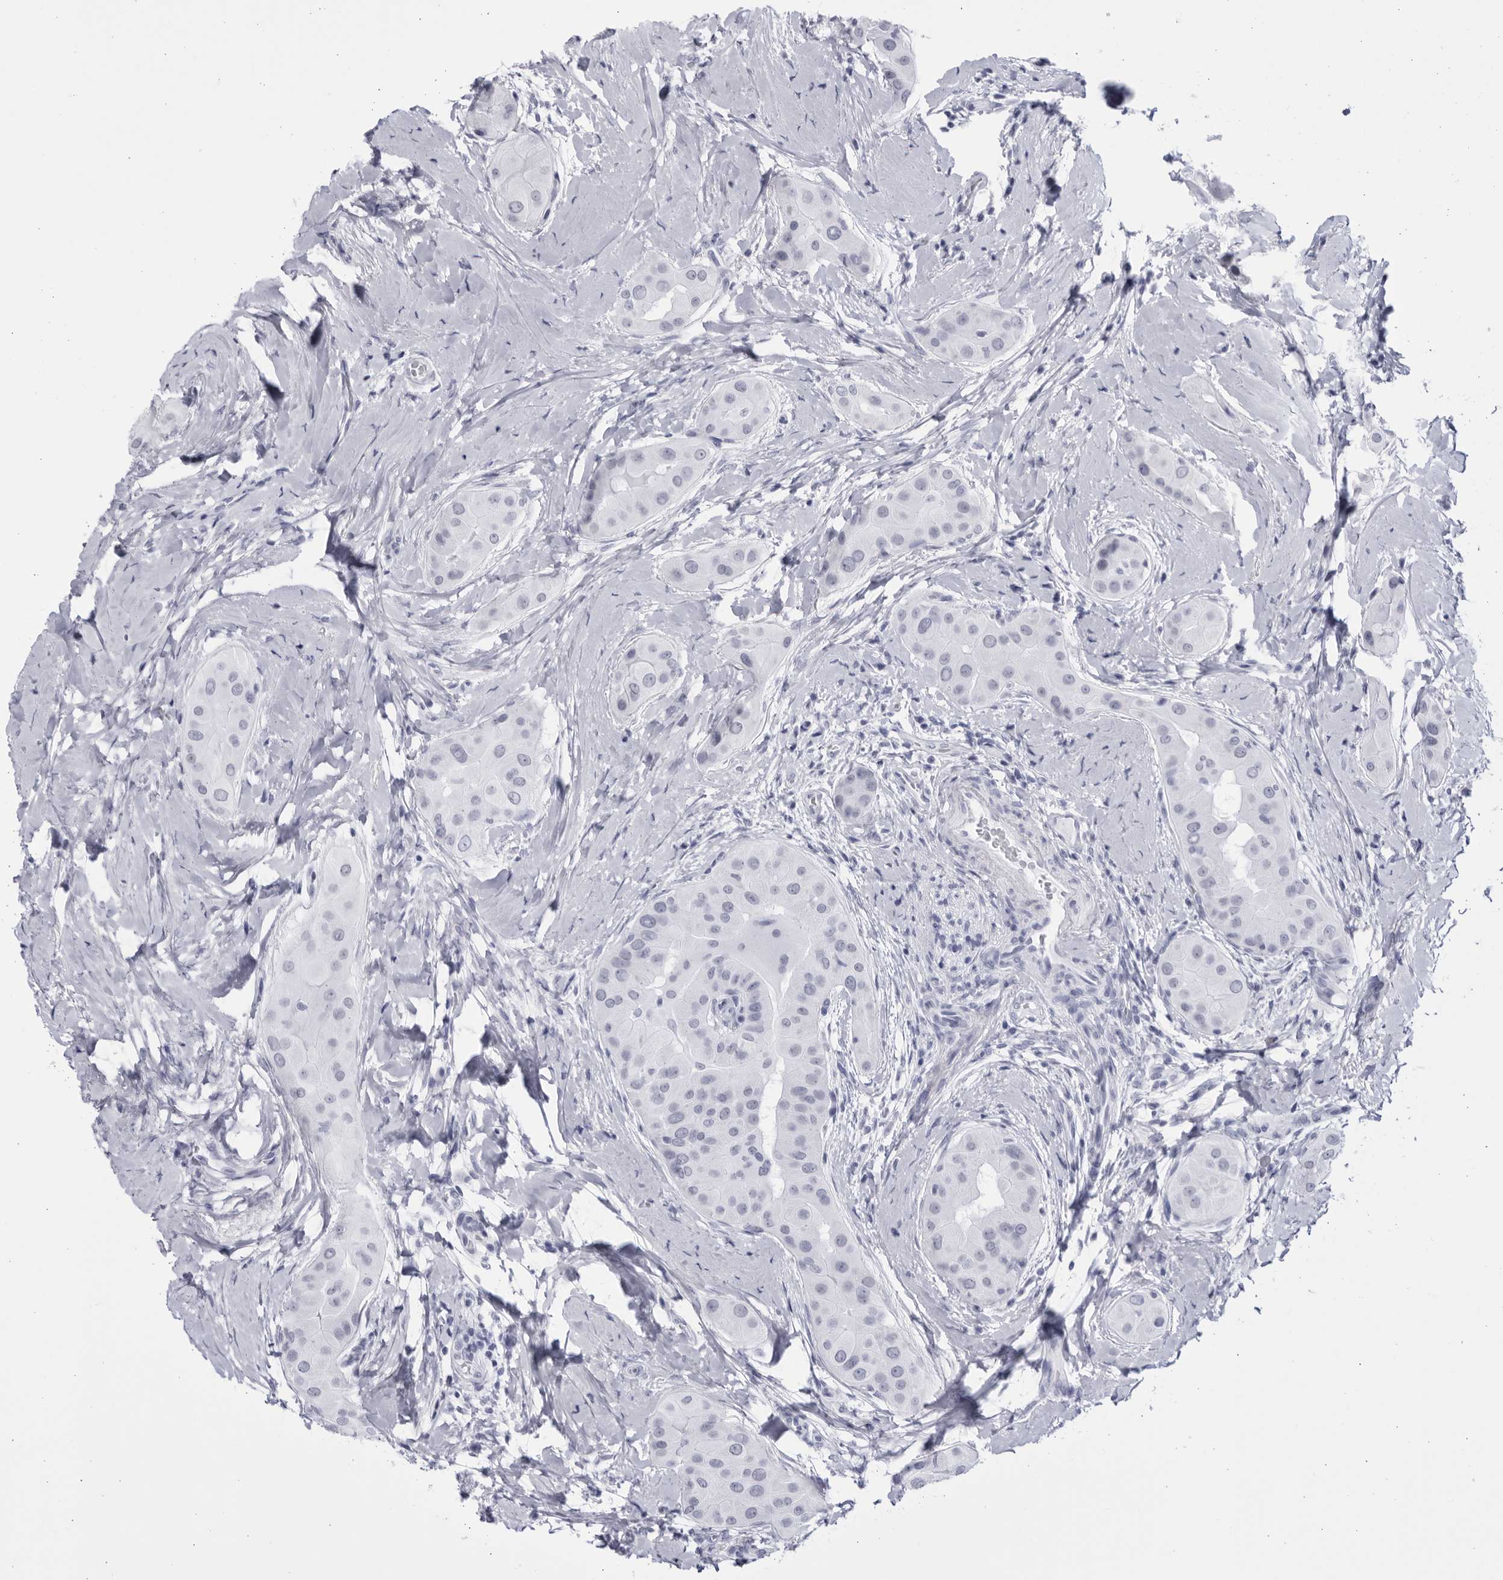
{"staining": {"intensity": "negative", "quantity": "none", "location": "none"}, "tissue": "thyroid cancer", "cell_type": "Tumor cells", "image_type": "cancer", "snomed": [{"axis": "morphology", "description": "Papillary adenocarcinoma, NOS"}, {"axis": "topography", "description": "Thyroid gland"}], "caption": "Immunohistochemistry (IHC) image of neoplastic tissue: papillary adenocarcinoma (thyroid) stained with DAB exhibits no significant protein expression in tumor cells.", "gene": "CCDC181", "patient": {"sex": "male", "age": 33}}